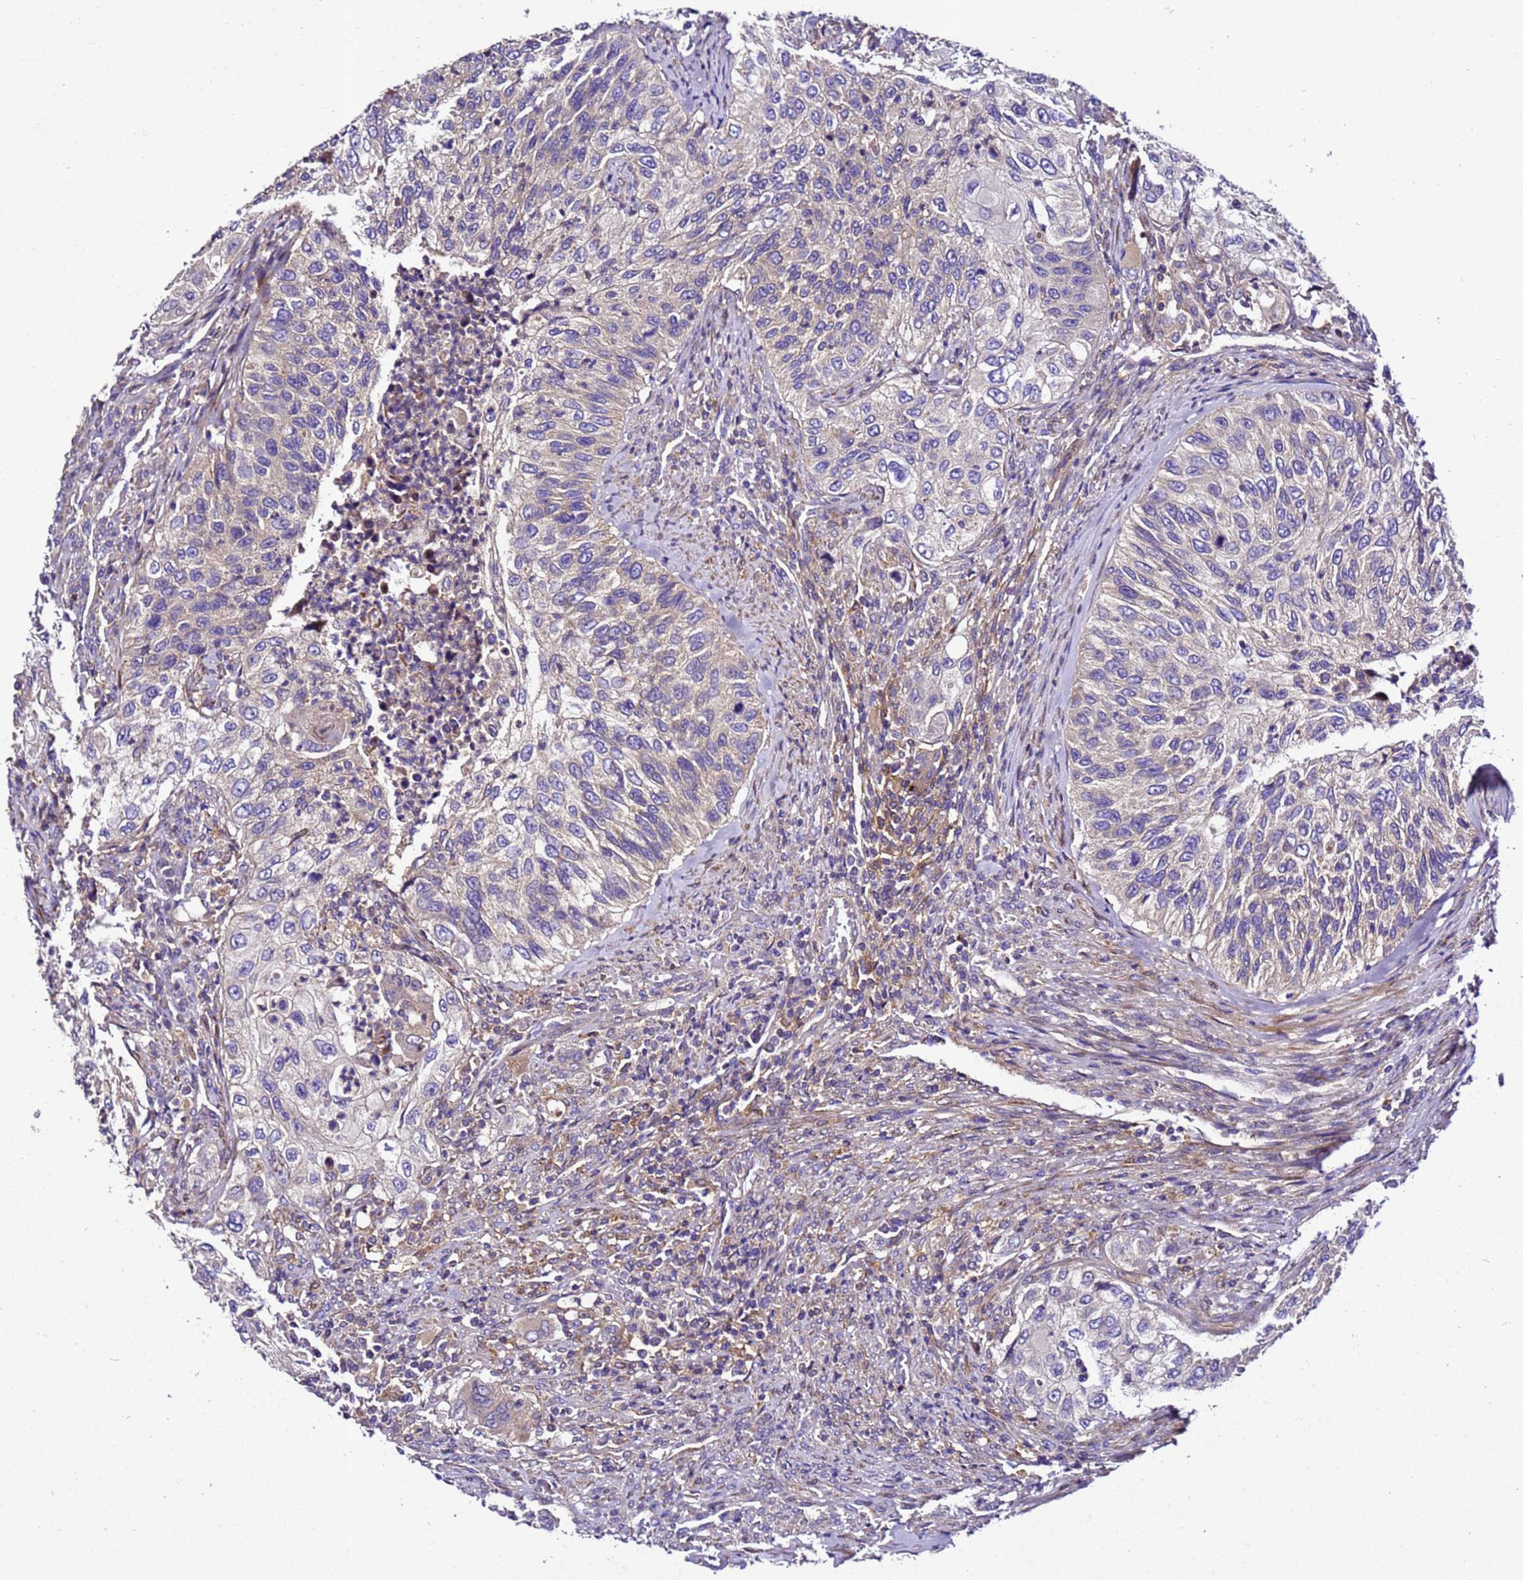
{"staining": {"intensity": "negative", "quantity": "none", "location": "none"}, "tissue": "urothelial cancer", "cell_type": "Tumor cells", "image_type": "cancer", "snomed": [{"axis": "morphology", "description": "Urothelial carcinoma, High grade"}, {"axis": "topography", "description": "Urinary bladder"}], "caption": "Immunohistochemical staining of human high-grade urothelial carcinoma reveals no significant positivity in tumor cells.", "gene": "ZNF417", "patient": {"sex": "female", "age": 60}}